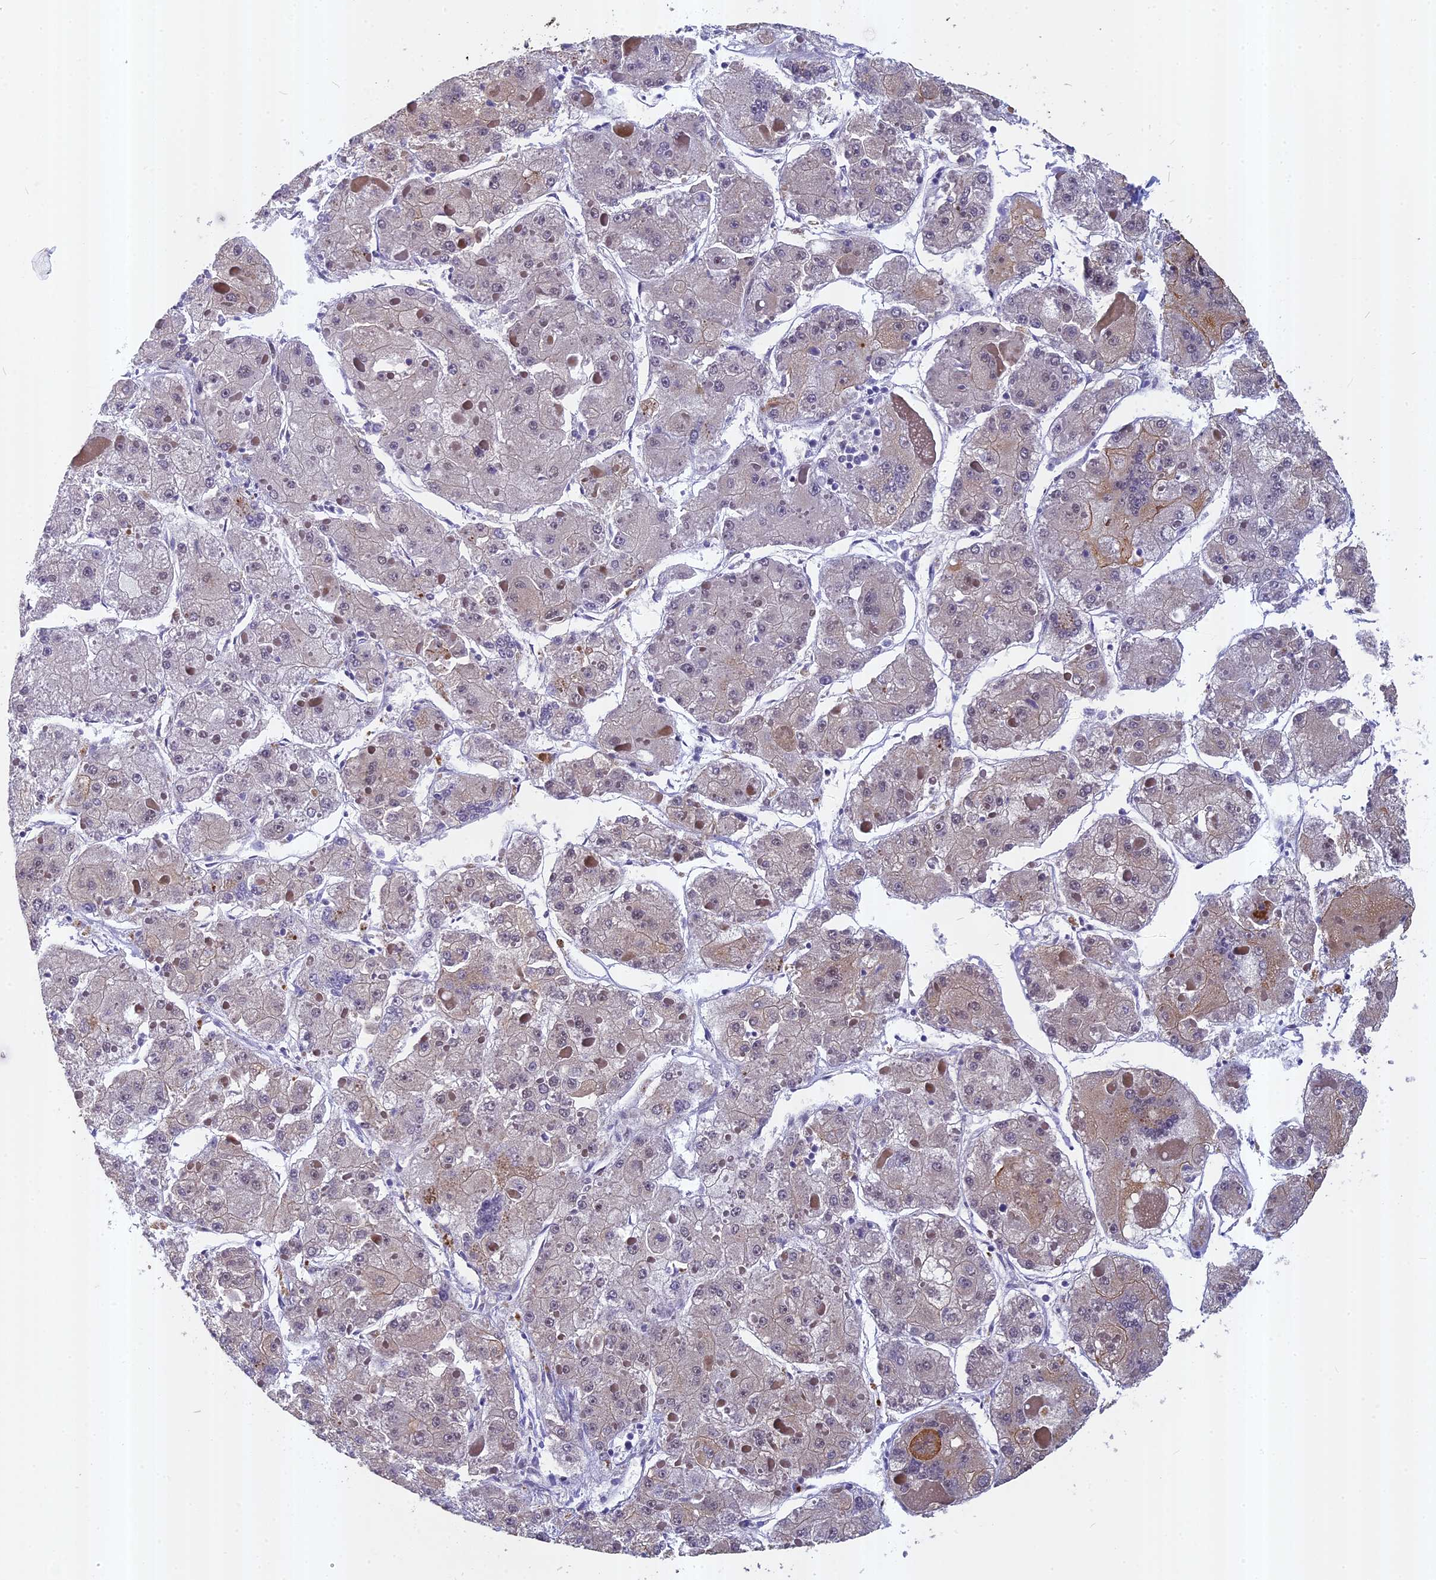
{"staining": {"intensity": "moderate", "quantity": "<25%", "location": "cytoplasmic/membranous"}, "tissue": "liver cancer", "cell_type": "Tumor cells", "image_type": "cancer", "snomed": [{"axis": "morphology", "description": "Carcinoma, Hepatocellular, NOS"}, {"axis": "topography", "description": "Liver"}], "caption": "Protein expression analysis of human liver hepatocellular carcinoma reveals moderate cytoplasmic/membranous staining in approximately <25% of tumor cells.", "gene": "ANKRD34B", "patient": {"sex": "female", "age": 73}}